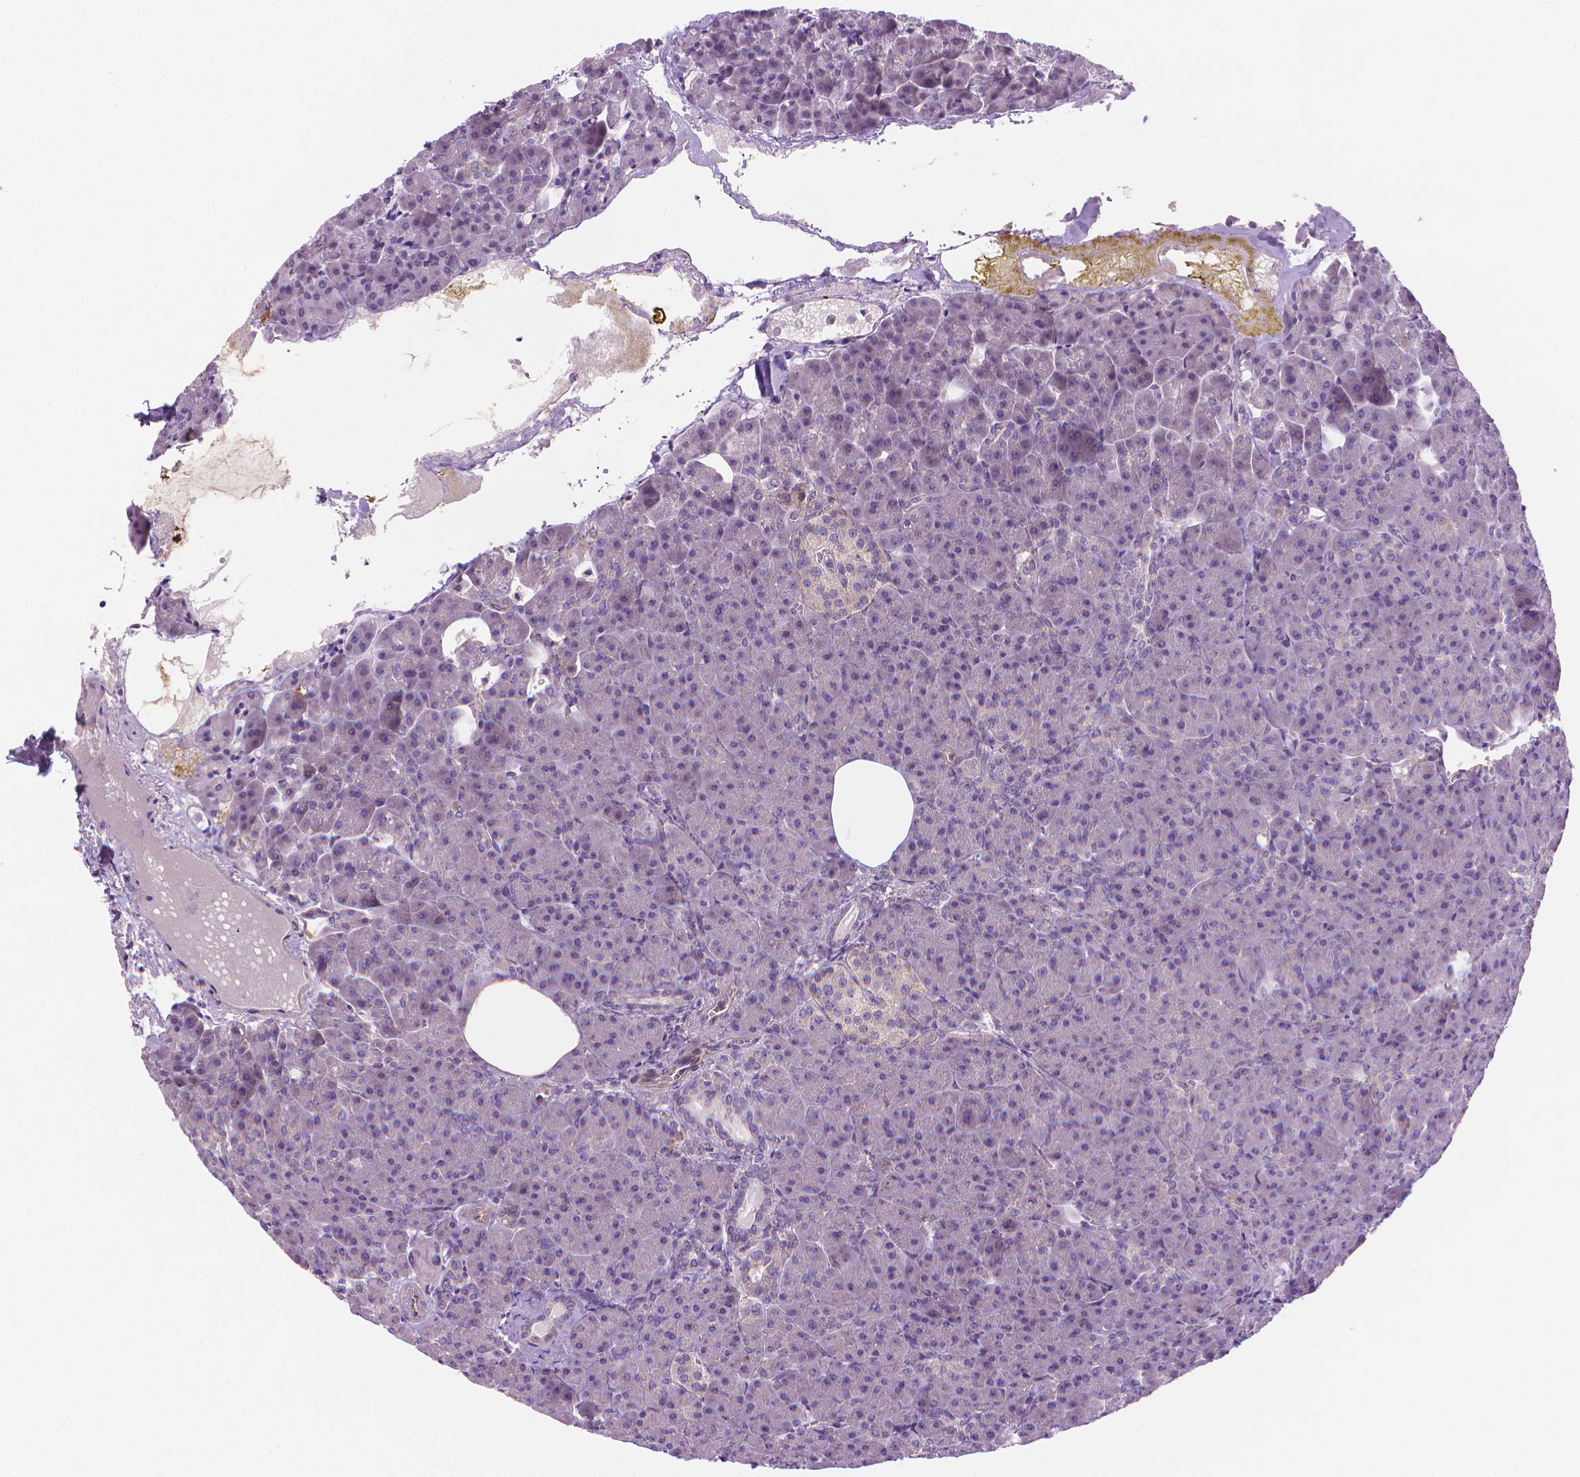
{"staining": {"intensity": "weak", "quantity": "<25%", "location": "cytoplasmic/membranous"}, "tissue": "pancreas", "cell_type": "Exocrine glandular cells", "image_type": "normal", "snomed": [{"axis": "morphology", "description": "Normal tissue, NOS"}, {"axis": "topography", "description": "Pancreas"}], "caption": "This is an immunohistochemistry photomicrograph of benign pancreas. There is no staining in exocrine glandular cells.", "gene": "SLC51B", "patient": {"sex": "female", "age": 74}}